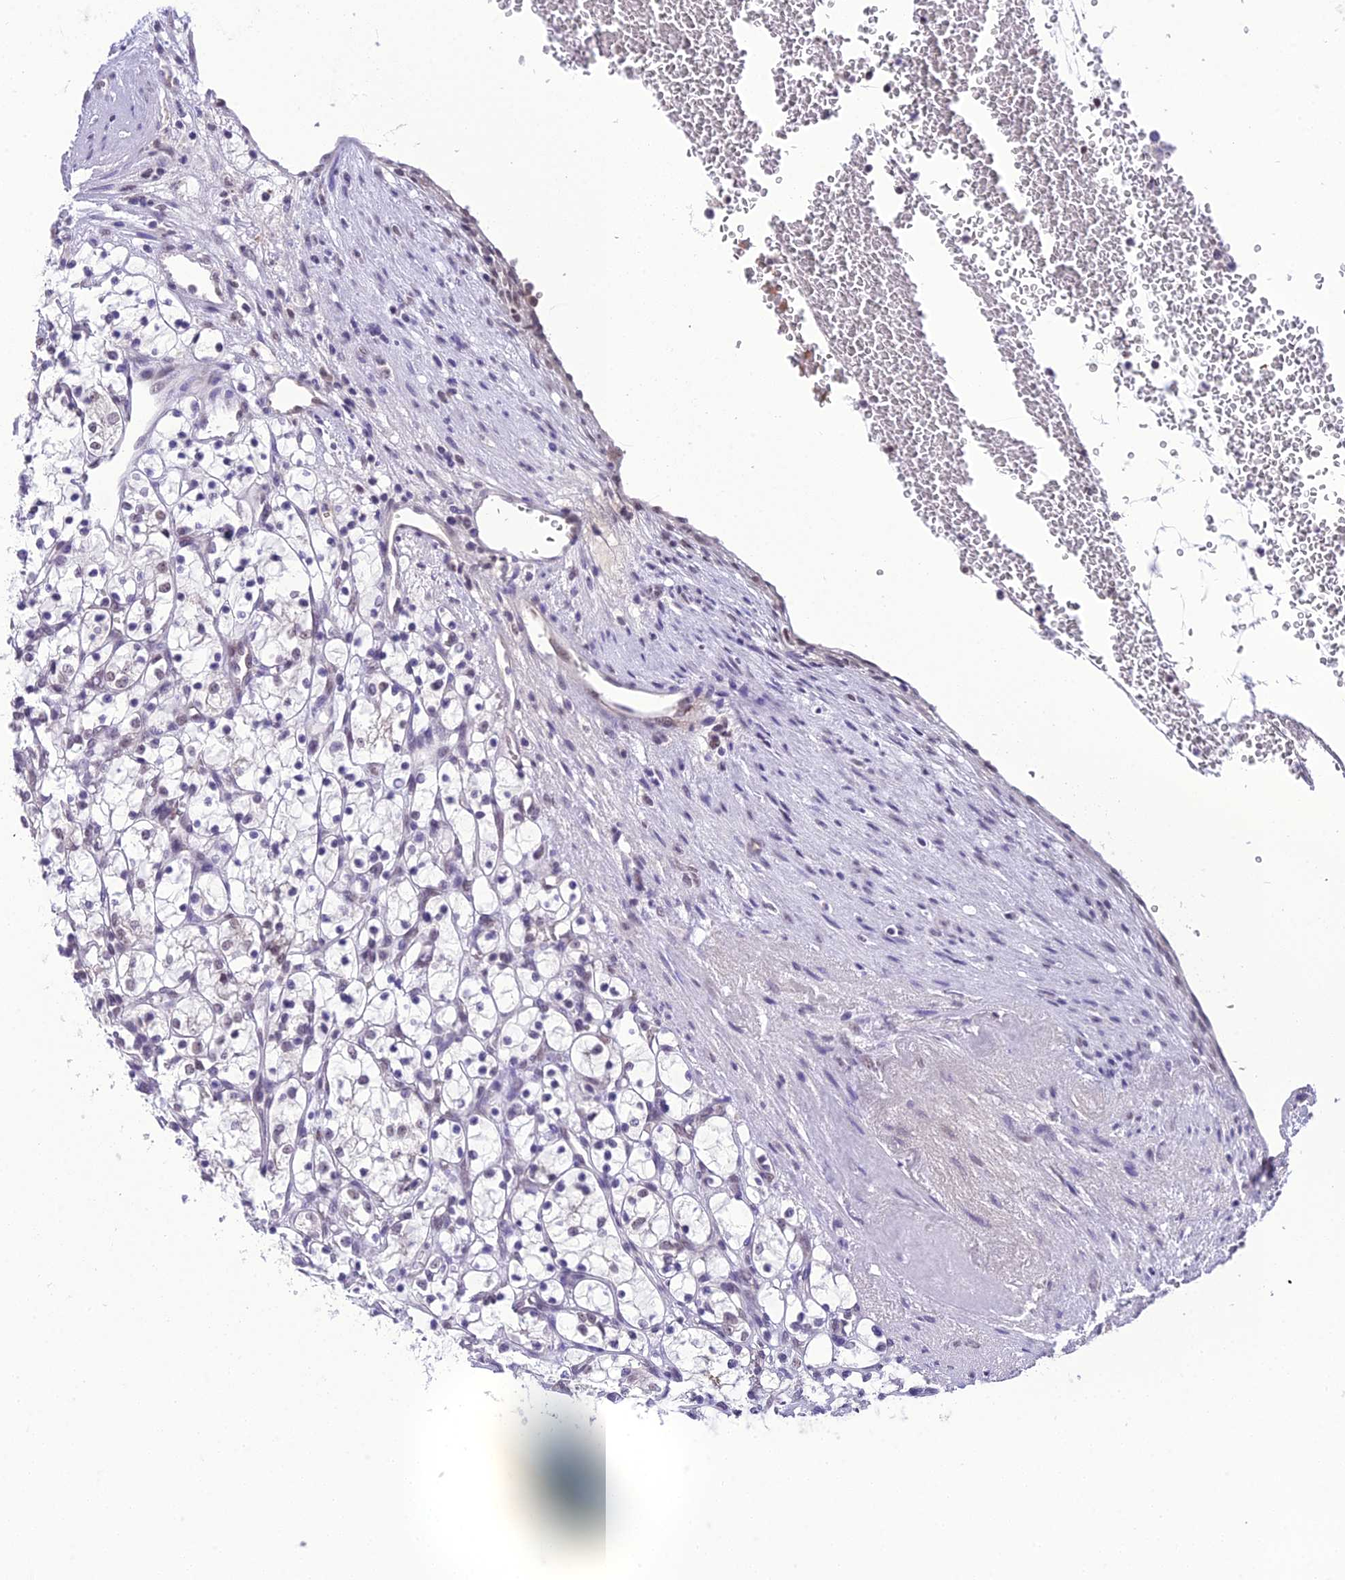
{"staining": {"intensity": "negative", "quantity": "none", "location": "none"}, "tissue": "renal cancer", "cell_type": "Tumor cells", "image_type": "cancer", "snomed": [{"axis": "morphology", "description": "Adenocarcinoma, NOS"}, {"axis": "topography", "description": "Kidney"}], "caption": "Immunohistochemistry (IHC) of renal adenocarcinoma reveals no expression in tumor cells.", "gene": "SH3RF3", "patient": {"sex": "female", "age": 69}}